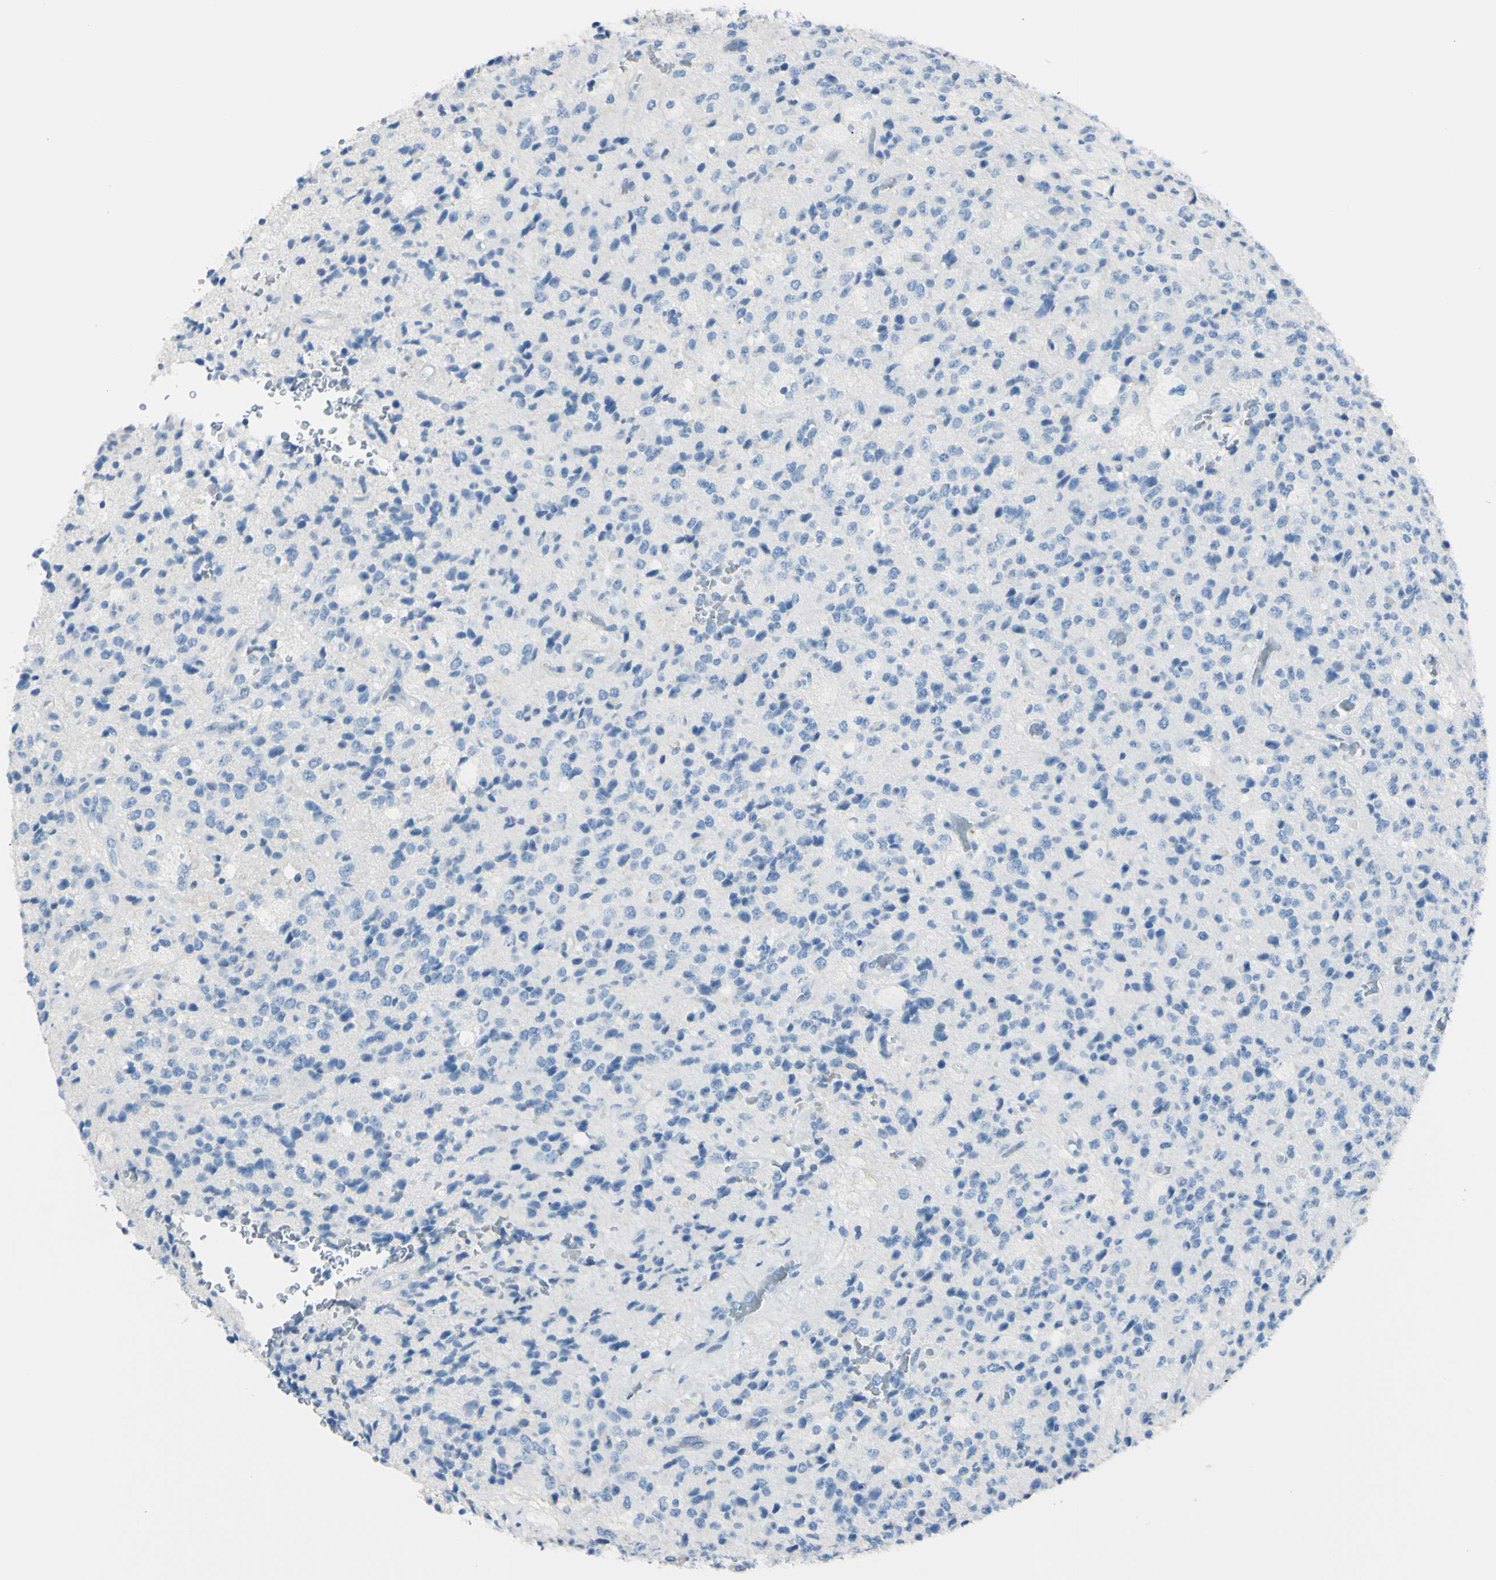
{"staining": {"intensity": "negative", "quantity": "none", "location": "none"}, "tissue": "glioma", "cell_type": "Tumor cells", "image_type": "cancer", "snomed": [{"axis": "morphology", "description": "Glioma, malignant, High grade"}, {"axis": "topography", "description": "pancreas cauda"}], "caption": "High power microscopy histopathology image of an IHC histopathology image of malignant glioma (high-grade), revealing no significant staining in tumor cells.", "gene": "FOLH1", "patient": {"sex": "male", "age": 60}}